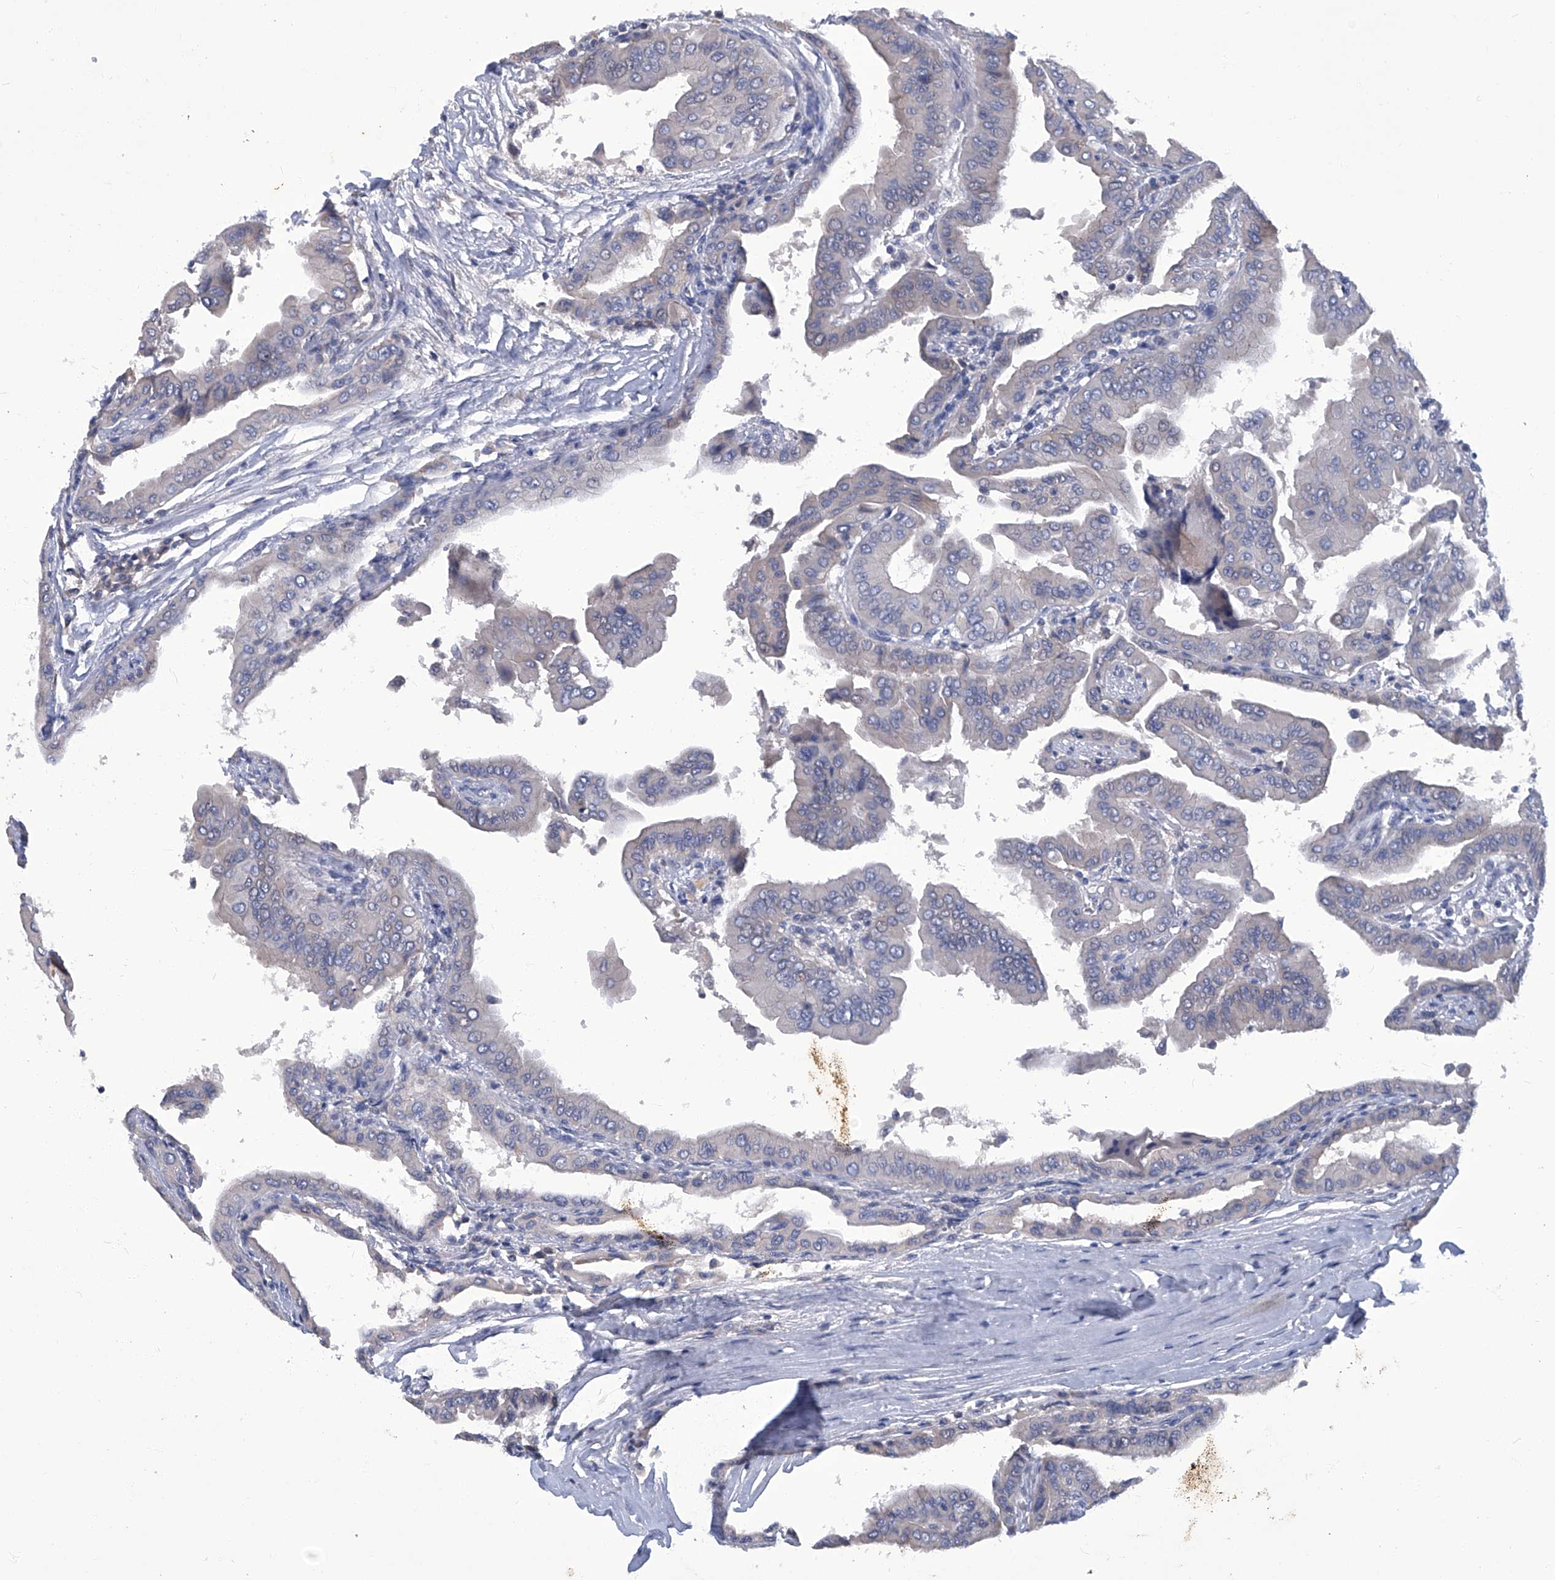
{"staining": {"intensity": "negative", "quantity": "none", "location": "none"}, "tissue": "thyroid cancer", "cell_type": "Tumor cells", "image_type": "cancer", "snomed": [{"axis": "morphology", "description": "Papillary adenocarcinoma, NOS"}, {"axis": "topography", "description": "Thyroid gland"}], "caption": "IHC histopathology image of neoplastic tissue: human thyroid cancer (papillary adenocarcinoma) stained with DAB reveals no significant protein staining in tumor cells.", "gene": "TGFBR1", "patient": {"sex": "male", "age": 33}}